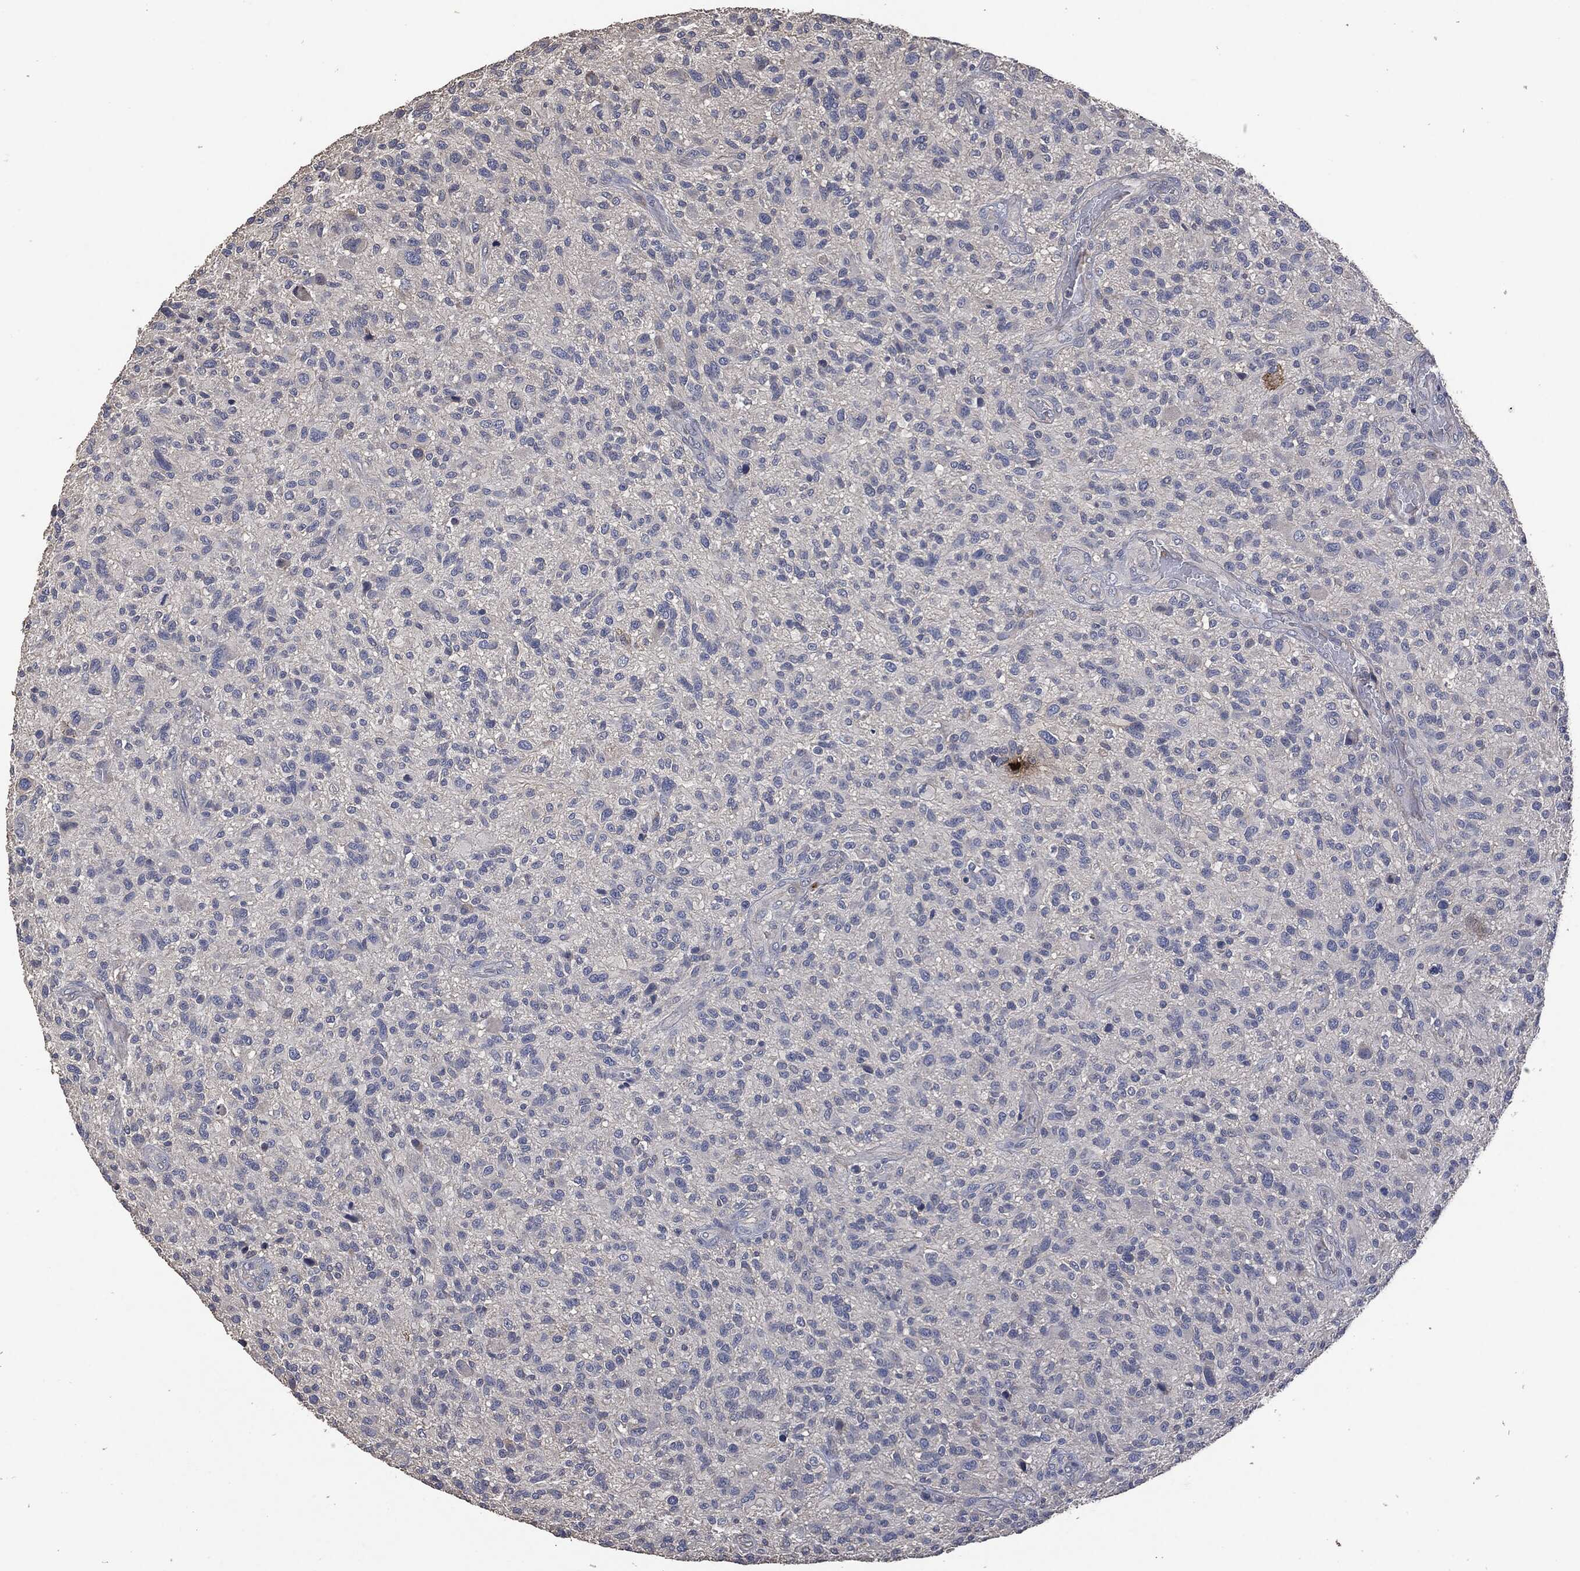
{"staining": {"intensity": "negative", "quantity": "none", "location": "none"}, "tissue": "glioma", "cell_type": "Tumor cells", "image_type": "cancer", "snomed": [{"axis": "morphology", "description": "Glioma, malignant, High grade"}, {"axis": "topography", "description": "Brain"}], "caption": "This is a histopathology image of immunohistochemistry (IHC) staining of malignant glioma (high-grade), which shows no staining in tumor cells. (DAB (3,3'-diaminobenzidine) immunohistochemistry (IHC) visualized using brightfield microscopy, high magnification).", "gene": "MSLN", "patient": {"sex": "male", "age": 47}}